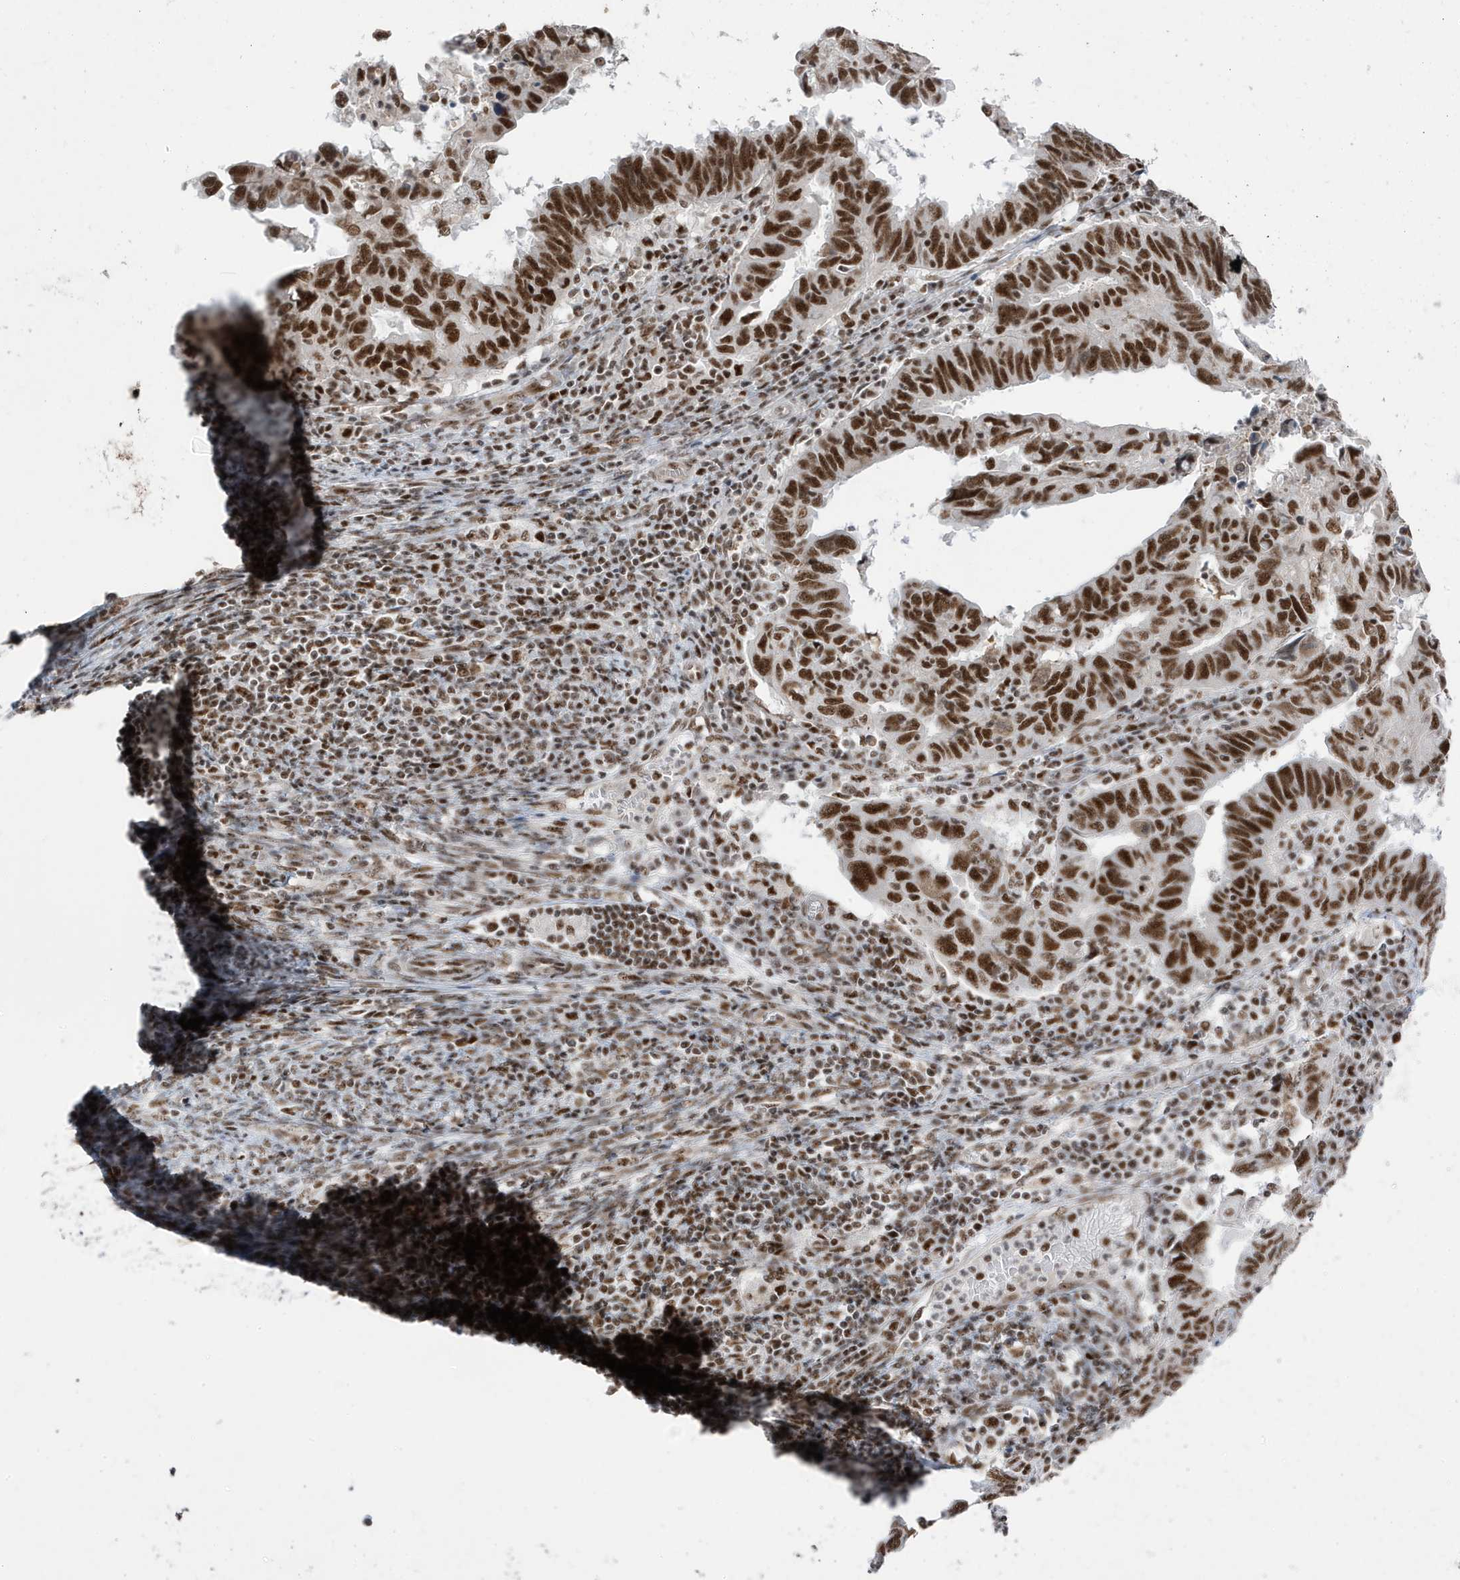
{"staining": {"intensity": "strong", "quantity": ">75%", "location": "nuclear"}, "tissue": "endometrial cancer", "cell_type": "Tumor cells", "image_type": "cancer", "snomed": [{"axis": "morphology", "description": "Adenocarcinoma, NOS"}, {"axis": "topography", "description": "Uterus"}], "caption": "An immunohistochemistry image of neoplastic tissue is shown. Protein staining in brown highlights strong nuclear positivity in adenocarcinoma (endometrial) within tumor cells.", "gene": "MTREX", "patient": {"sex": "female", "age": 77}}